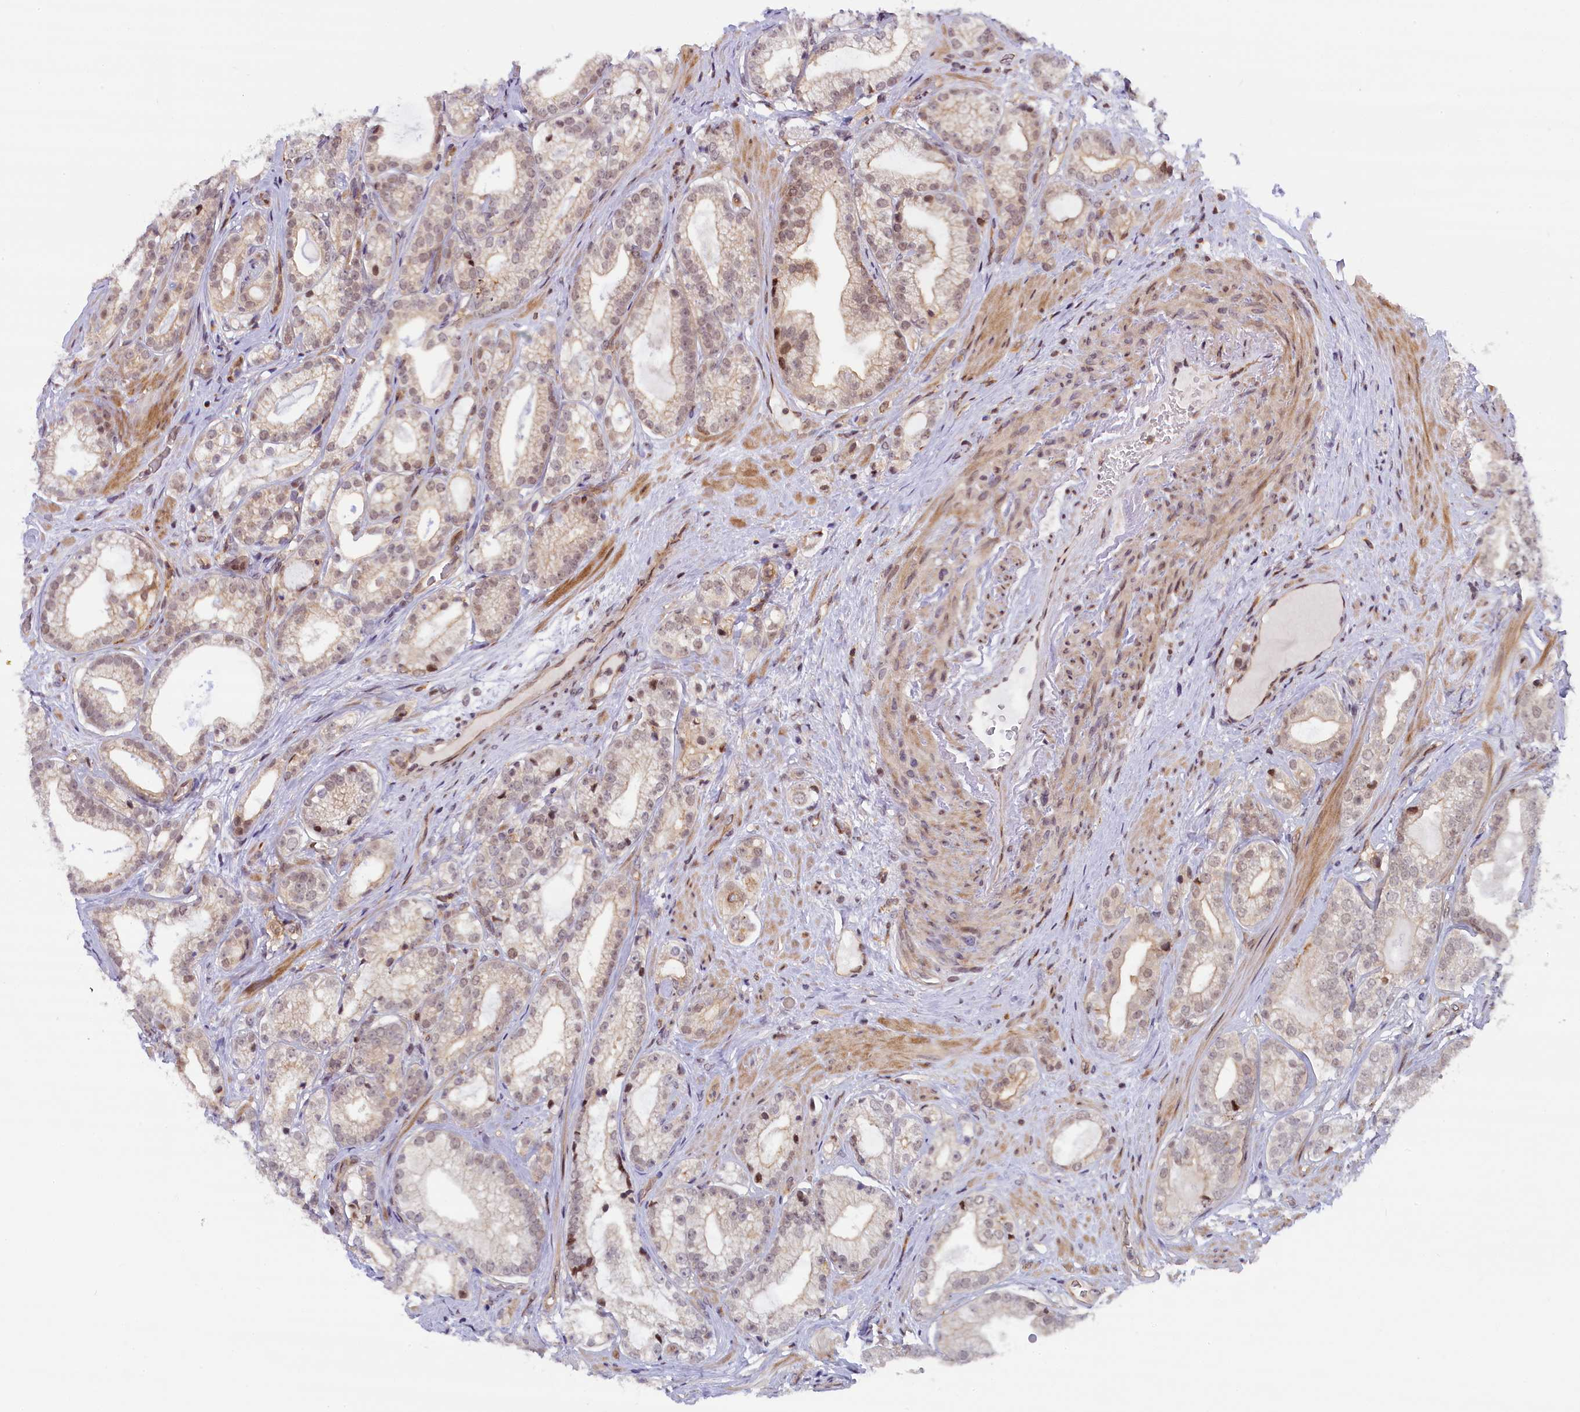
{"staining": {"intensity": "weak", "quantity": "25%-75%", "location": "nuclear"}, "tissue": "prostate cancer", "cell_type": "Tumor cells", "image_type": "cancer", "snomed": [{"axis": "morphology", "description": "Adenocarcinoma, High grade"}, {"axis": "topography", "description": "Prostate"}], "caption": "Immunohistochemical staining of adenocarcinoma (high-grade) (prostate) demonstrates low levels of weak nuclear expression in about 25%-75% of tumor cells.", "gene": "FCHO1", "patient": {"sex": "male", "age": 60}}